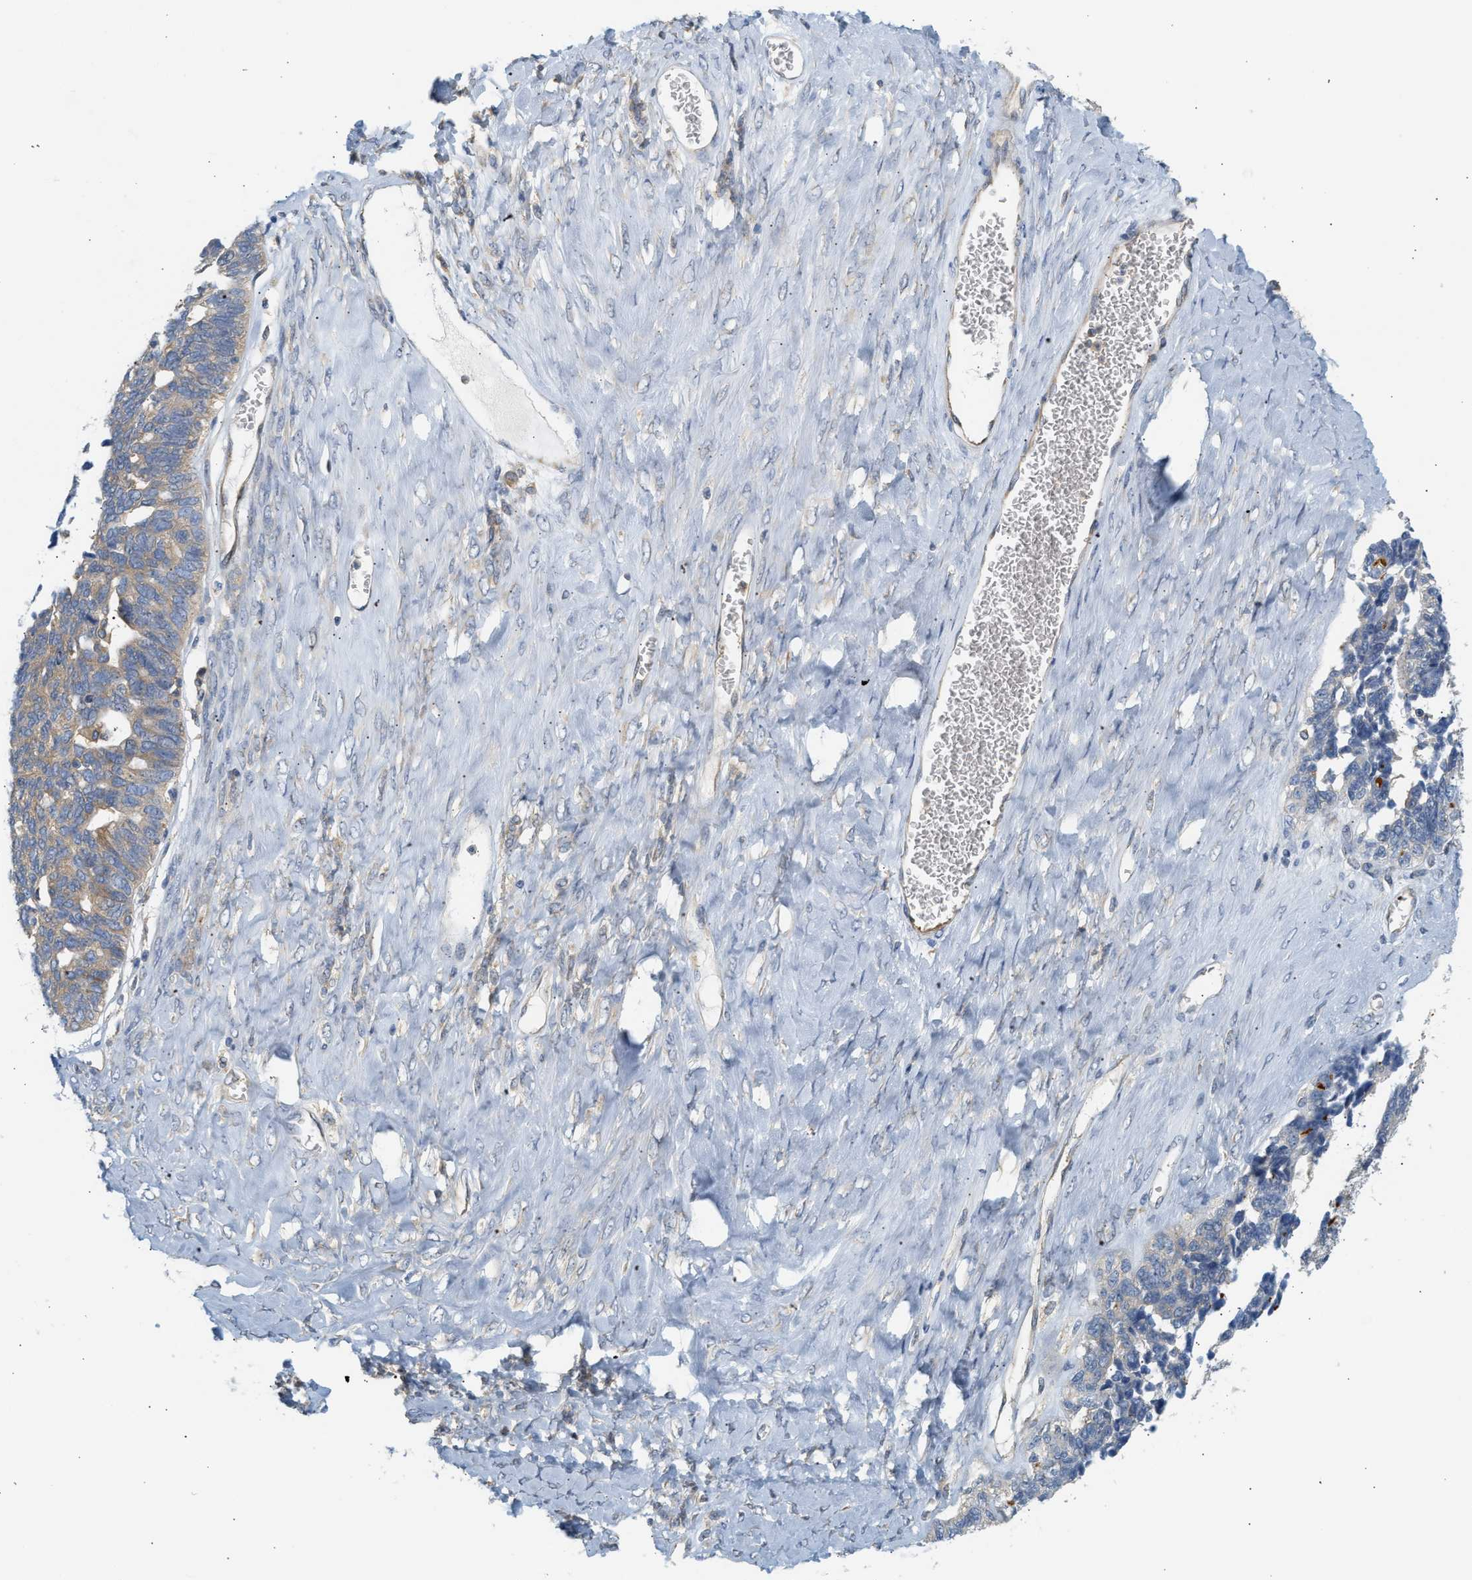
{"staining": {"intensity": "weak", "quantity": "<25%", "location": "cytoplasmic/membranous"}, "tissue": "ovarian cancer", "cell_type": "Tumor cells", "image_type": "cancer", "snomed": [{"axis": "morphology", "description": "Cystadenocarcinoma, serous, NOS"}, {"axis": "topography", "description": "Ovary"}], "caption": "Immunohistochemistry image of neoplastic tissue: human ovarian cancer stained with DAB (3,3'-diaminobenzidine) displays no significant protein expression in tumor cells. (Stains: DAB (3,3'-diaminobenzidine) immunohistochemistry (IHC) with hematoxylin counter stain, Microscopy: brightfield microscopy at high magnification).", "gene": "PAFAH1B1", "patient": {"sex": "female", "age": 79}}